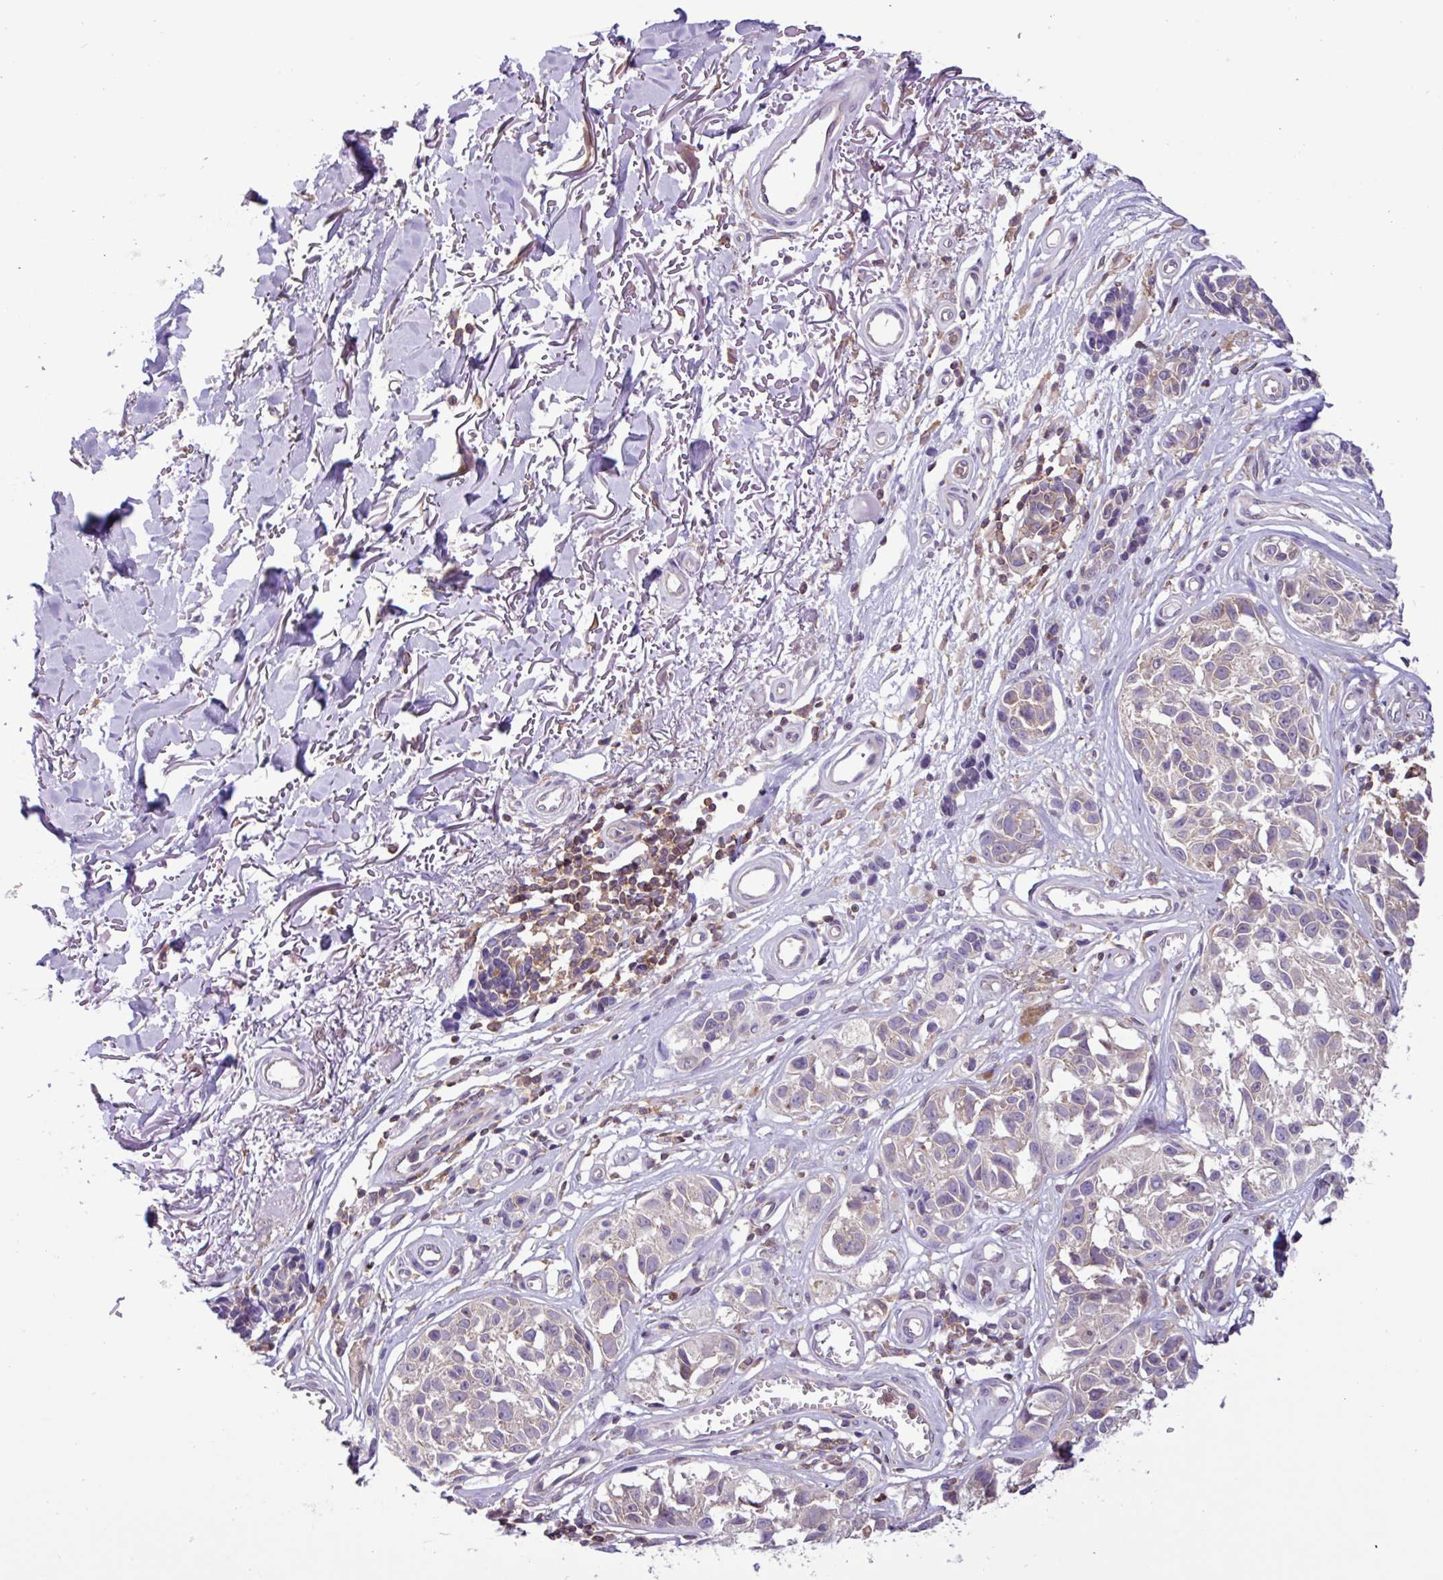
{"staining": {"intensity": "weak", "quantity": "<25%", "location": "cytoplasmic/membranous"}, "tissue": "melanoma", "cell_type": "Tumor cells", "image_type": "cancer", "snomed": [{"axis": "morphology", "description": "Malignant melanoma, NOS"}, {"axis": "topography", "description": "Skin"}], "caption": "Melanoma was stained to show a protein in brown. There is no significant positivity in tumor cells.", "gene": "ACTR3", "patient": {"sex": "male", "age": 73}}